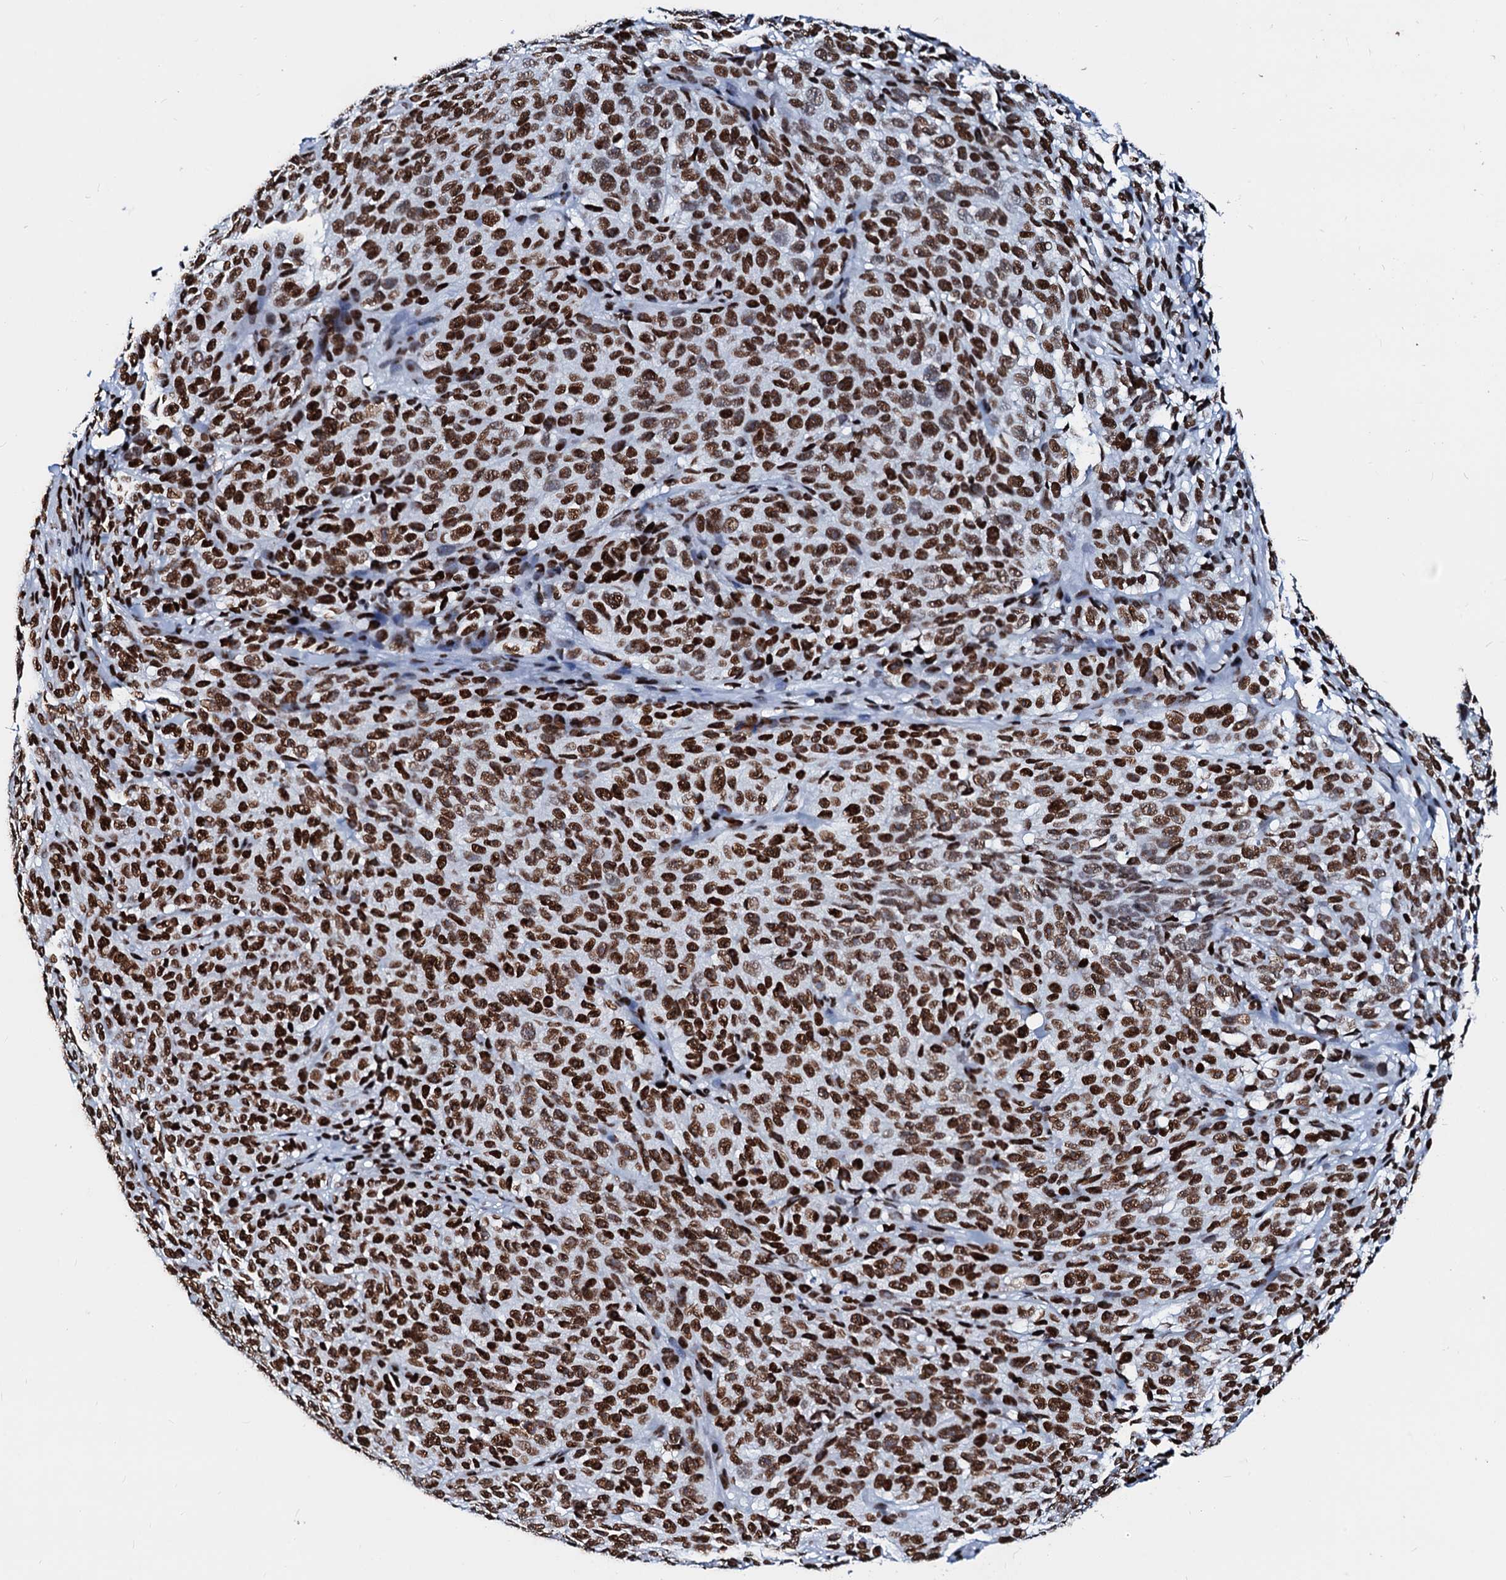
{"staining": {"intensity": "strong", "quantity": ">75%", "location": "nuclear"}, "tissue": "melanoma", "cell_type": "Tumor cells", "image_type": "cancer", "snomed": [{"axis": "morphology", "description": "Malignant melanoma, NOS"}, {"axis": "topography", "description": "Skin"}], "caption": "Human malignant melanoma stained with a protein marker reveals strong staining in tumor cells.", "gene": "RALY", "patient": {"sex": "female", "age": 82}}